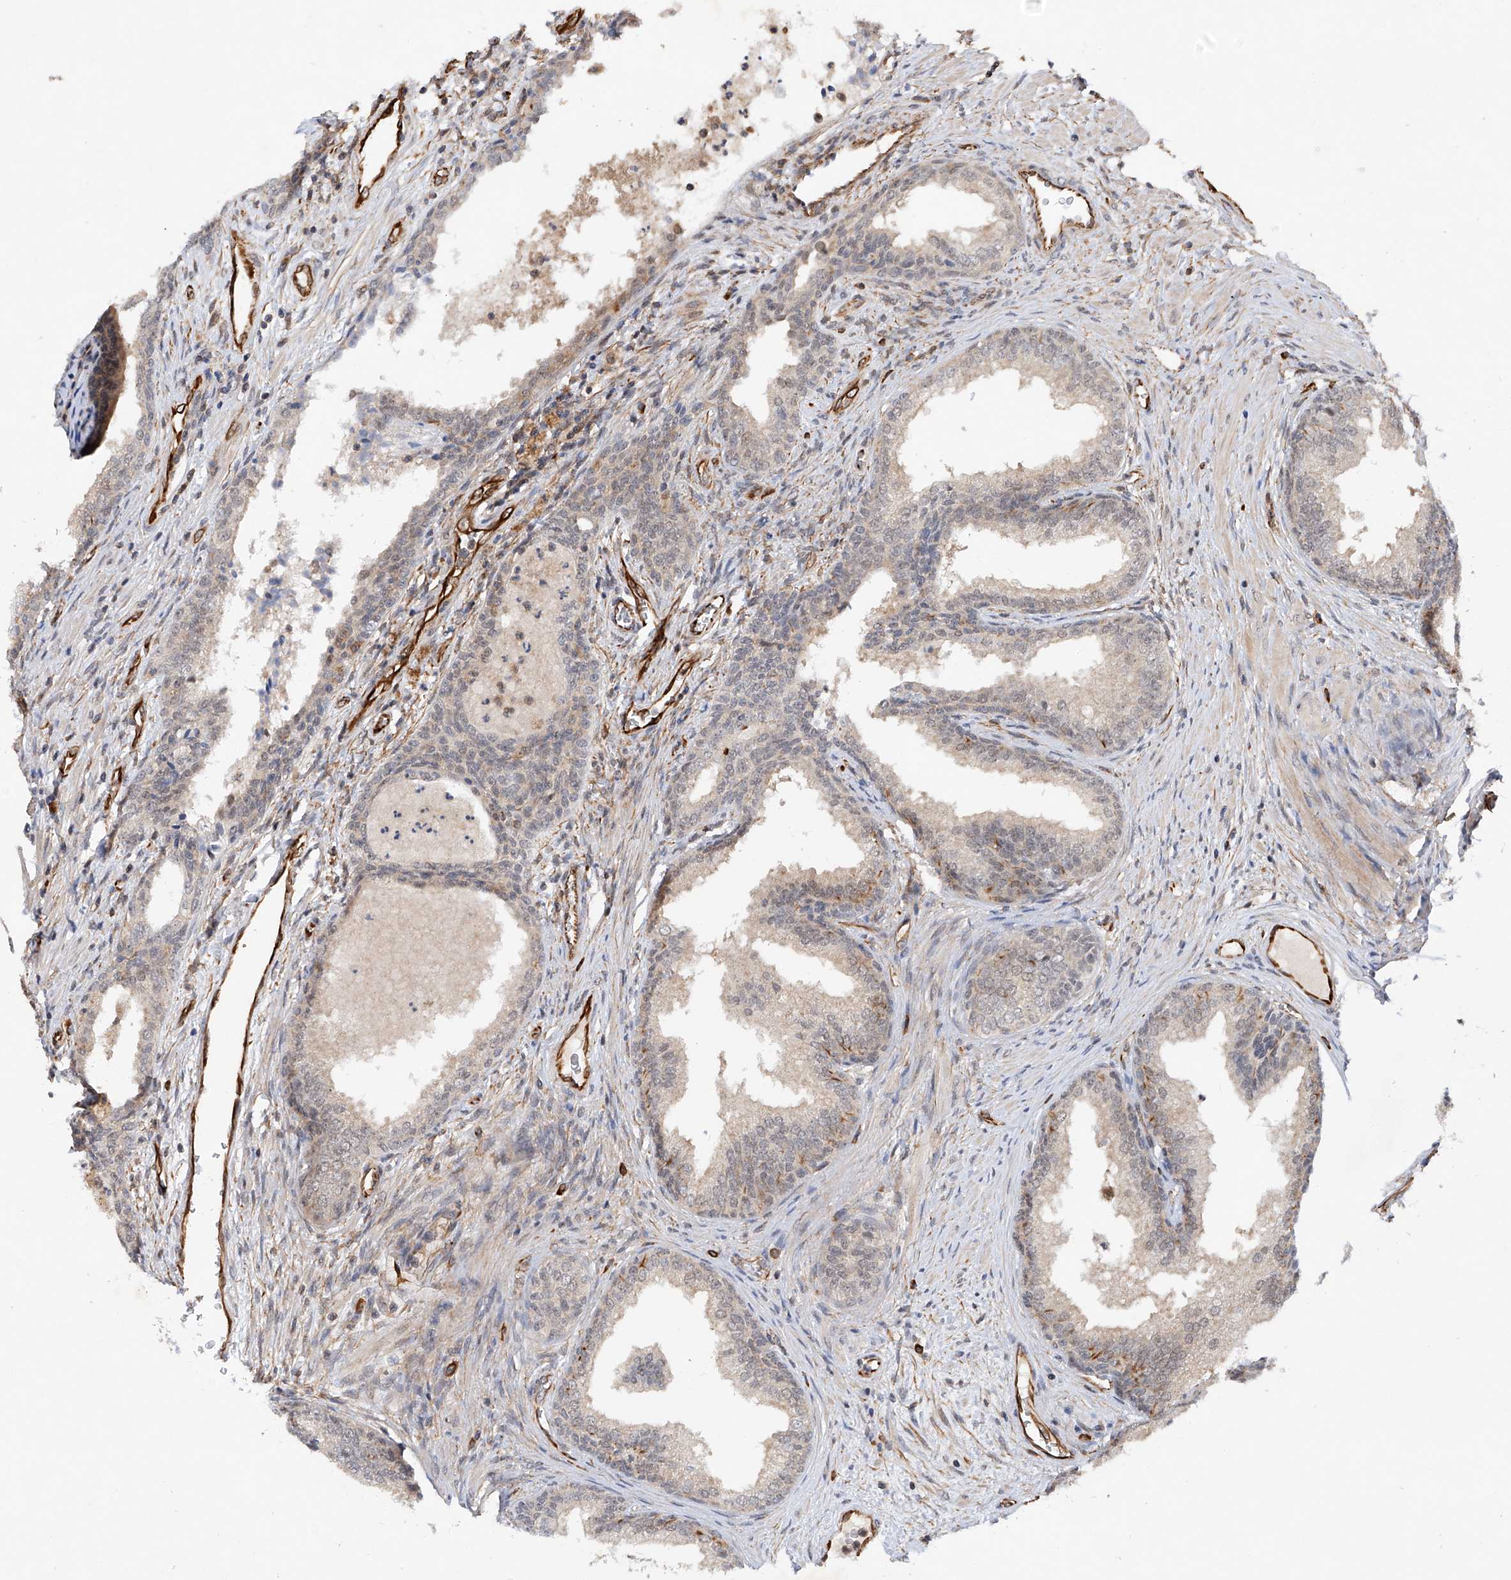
{"staining": {"intensity": "moderate", "quantity": "<25%", "location": "cytoplasmic/membranous,nuclear"}, "tissue": "prostate", "cell_type": "Glandular cells", "image_type": "normal", "snomed": [{"axis": "morphology", "description": "Normal tissue, NOS"}, {"axis": "topography", "description": "Prostate"}], "caption": "This is a photomicrograph of immunohistochemistry (IHC) staining of benign prostate, which shows moderate expression in the cytoplasmic/membranous,nuclear of glandular cells.", "gene": "AMD1", "patient": {"sex": "male", "age": 76}}